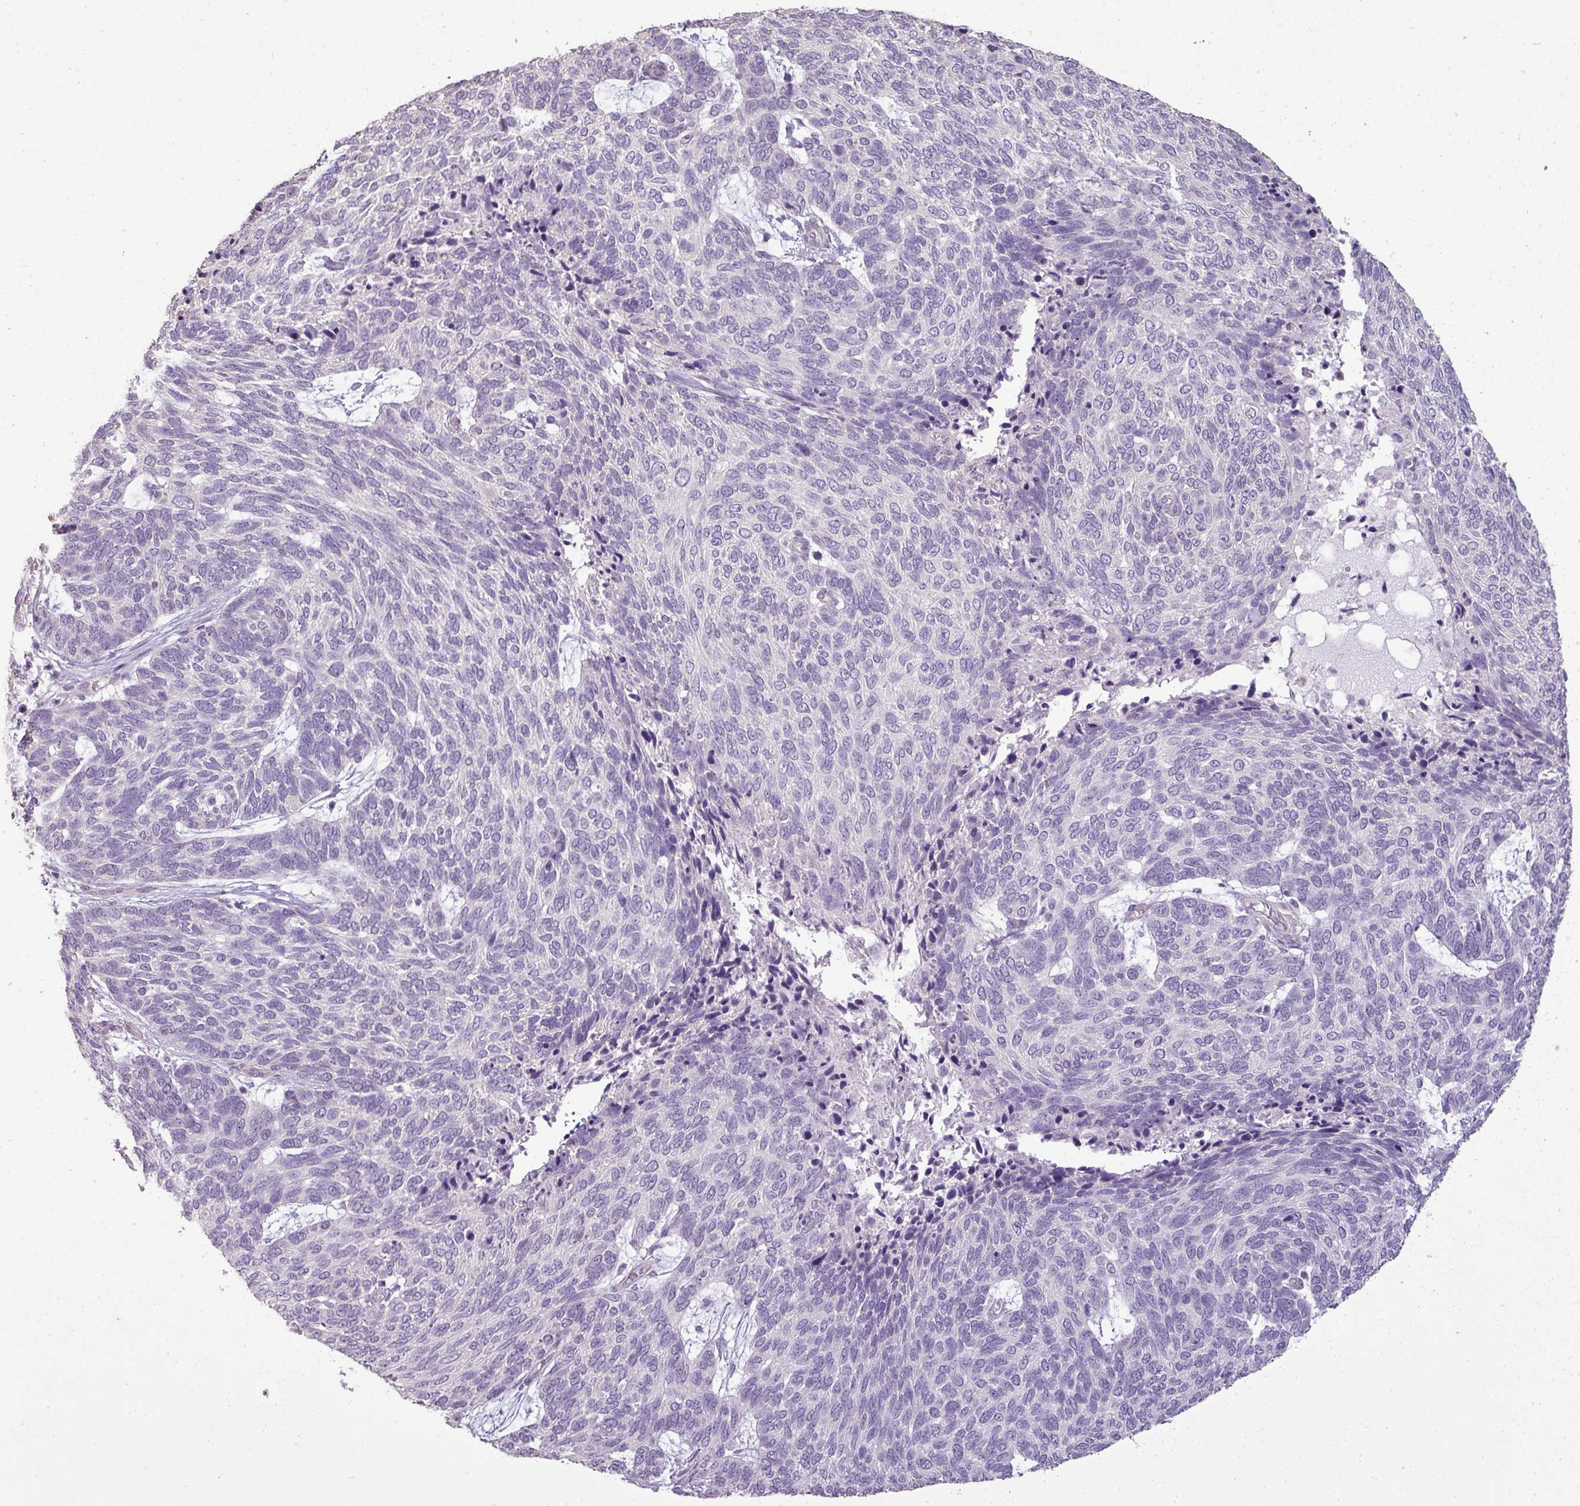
{"staining": {"intensity": "negative", "quantity": "none", "location": "none"}, "tissue": "skin cancer", "cell_type": "Tumor cells", "image_type": "cancer", "snomed": [{"axis": "morphology", "description": "Basal cell carcinoma"}, {"axis": "topography", "description": "Skin"}], "caption": "Protein analysis of basal cell carcinoma (skin) reveals no significant staining in tumor cells.", "gene": "LY9", "patient": {"sex": "female", "age": 65}}